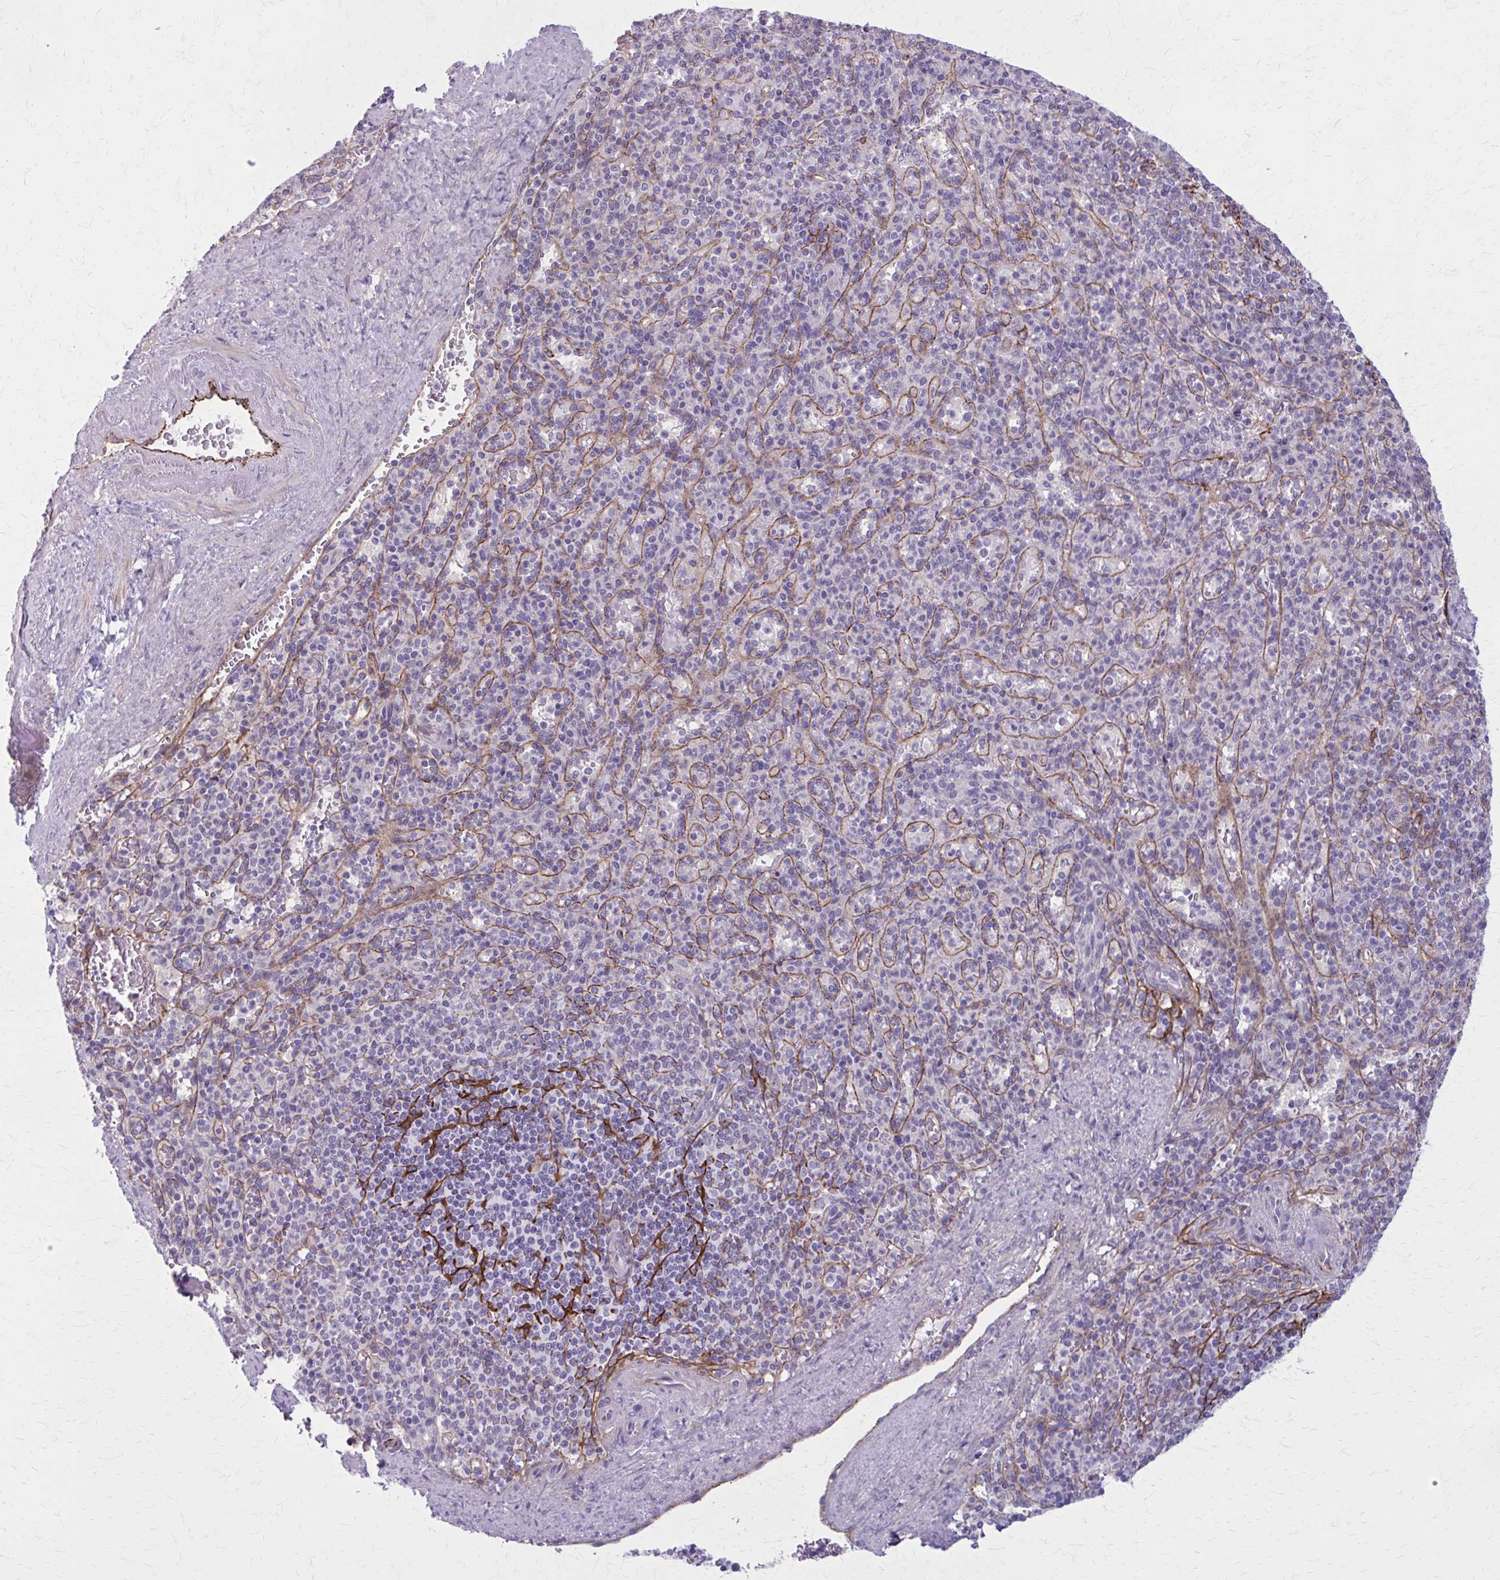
{"staining": {"intensity": "negative", "quantity": "none", "location": "none"}, "tissue": "spleen", "cell_type": "Cells in red pulp", "image_type": "normal", "snomed": [{"axis": "morphology", "description": "Normal tissue, NOS"}, {"axis": "topography", "description": "Spleen"}], "caption": "IHC image of normal spleen: human spleen stained with DAB exhibits no significant protein positivity in cells in red pulp.", "gene": "ZDHHC7", "patient": {"sex": "female", "age": 74}}